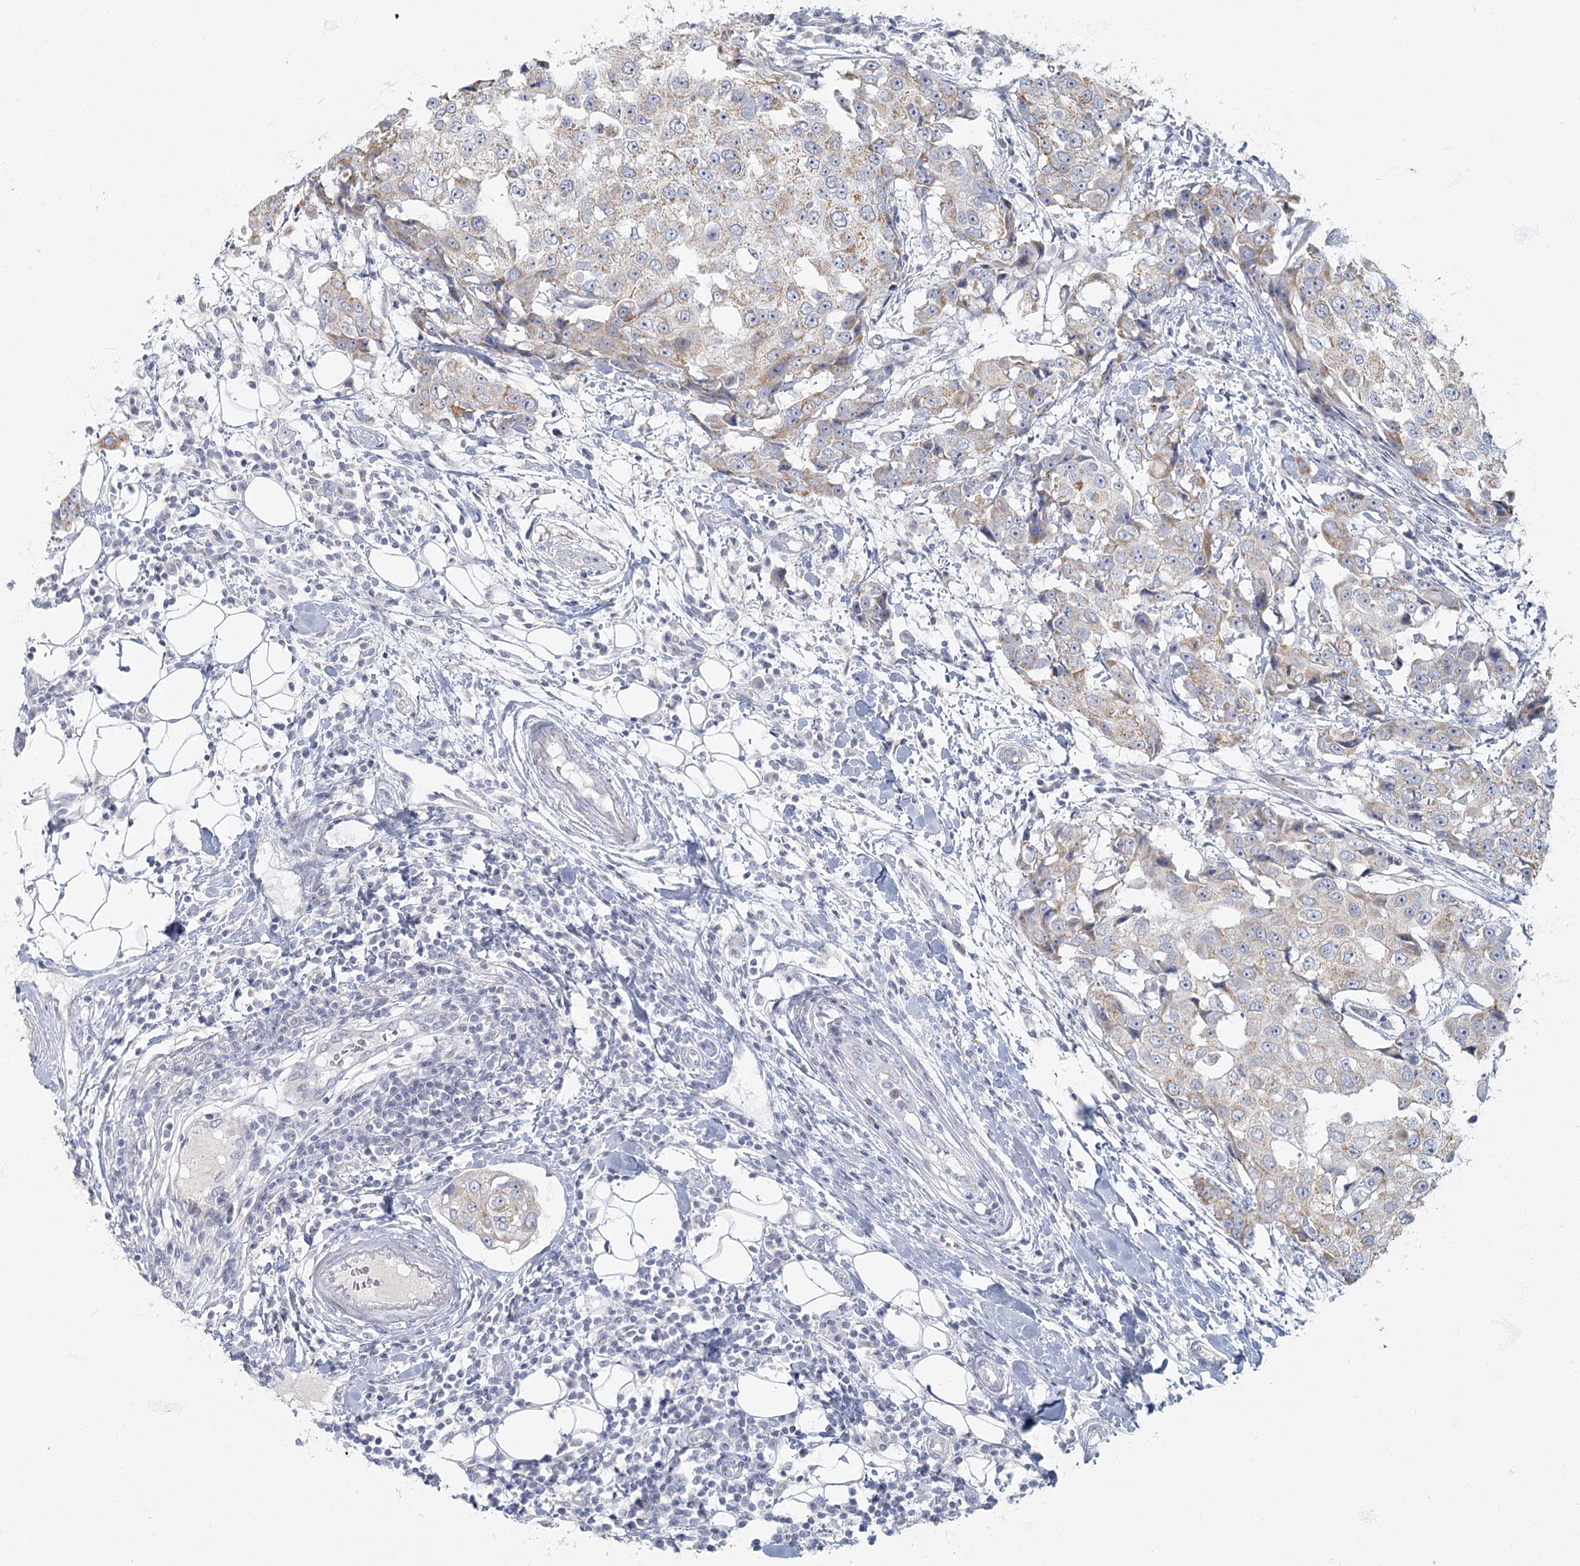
{"staining": {"intensity": "weak", "quantity": "25%-75%", "location": "cytoplasmic/membranous"}, "tissue": "breast cancer", "cell_type": "Tumor cells", "image_type": "cancer", "snomed": [{"axis": "morphology", "description": "Duct carcinoma"}, {"axis": "topography", "description": "Breast"}], "caption": "The immunohistochemical stain labels weak cytoplasmic/membranous positivity in tumor cells of breast invasive ductal carcinoma tissue.", "gene": "FAM110C", "patient": {"sex": "female", "age": 27}}